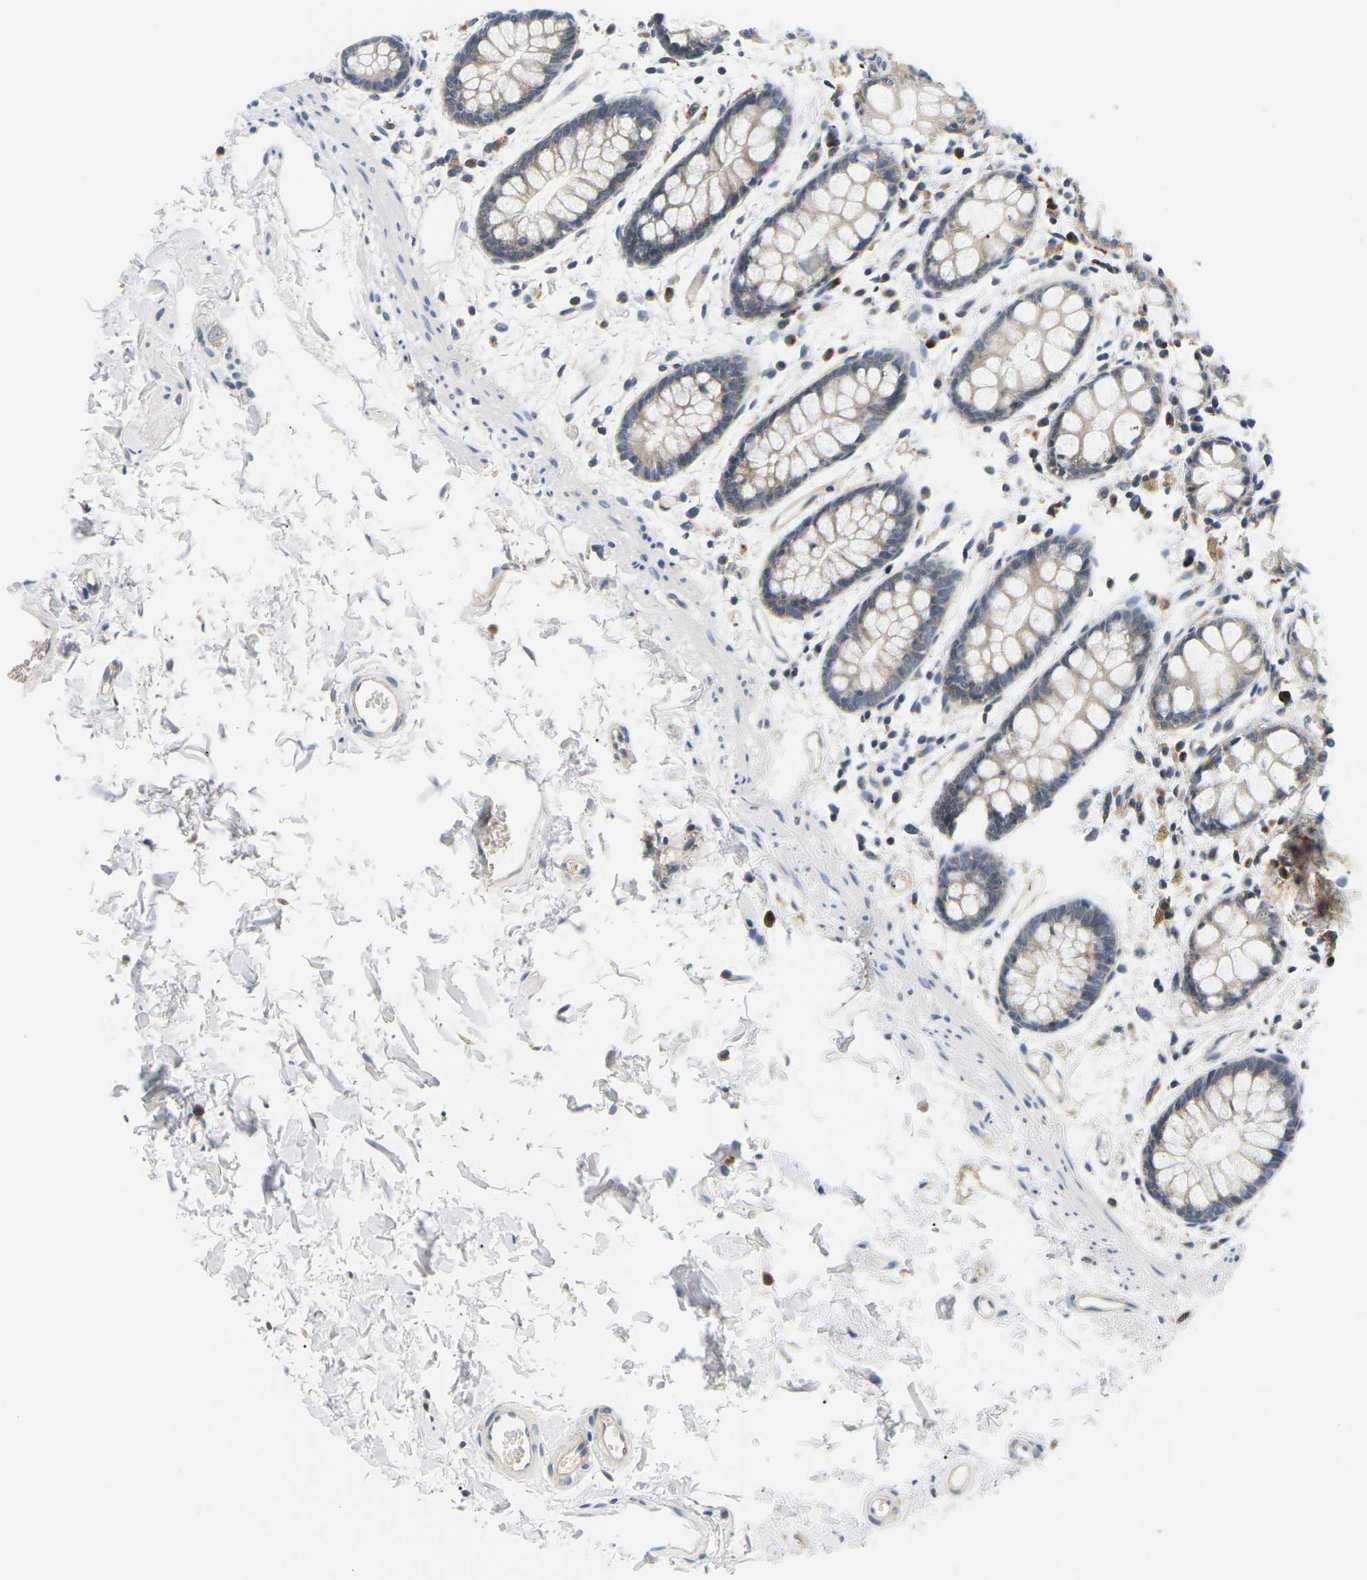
{"staining": {"intensity": "weak", "quantity": "25%-75%", "location": "cytoplasmic/membranous"}, "tissue": "rectum", "cell_type": "Glandular cells", "image_type": "normal", "snomed": [{"axis": "morphology", "description": "Normal tissue, NOS"}, {"axis": "topography", "description": "Rectum"}], "caption": "A histopathology image of rectum stained for a protein reveals weak cytoplasmic/membranous brown staining in glandular cells.", "gene": "EVA1C", "patient": {"sex": "female", "age": 66}}